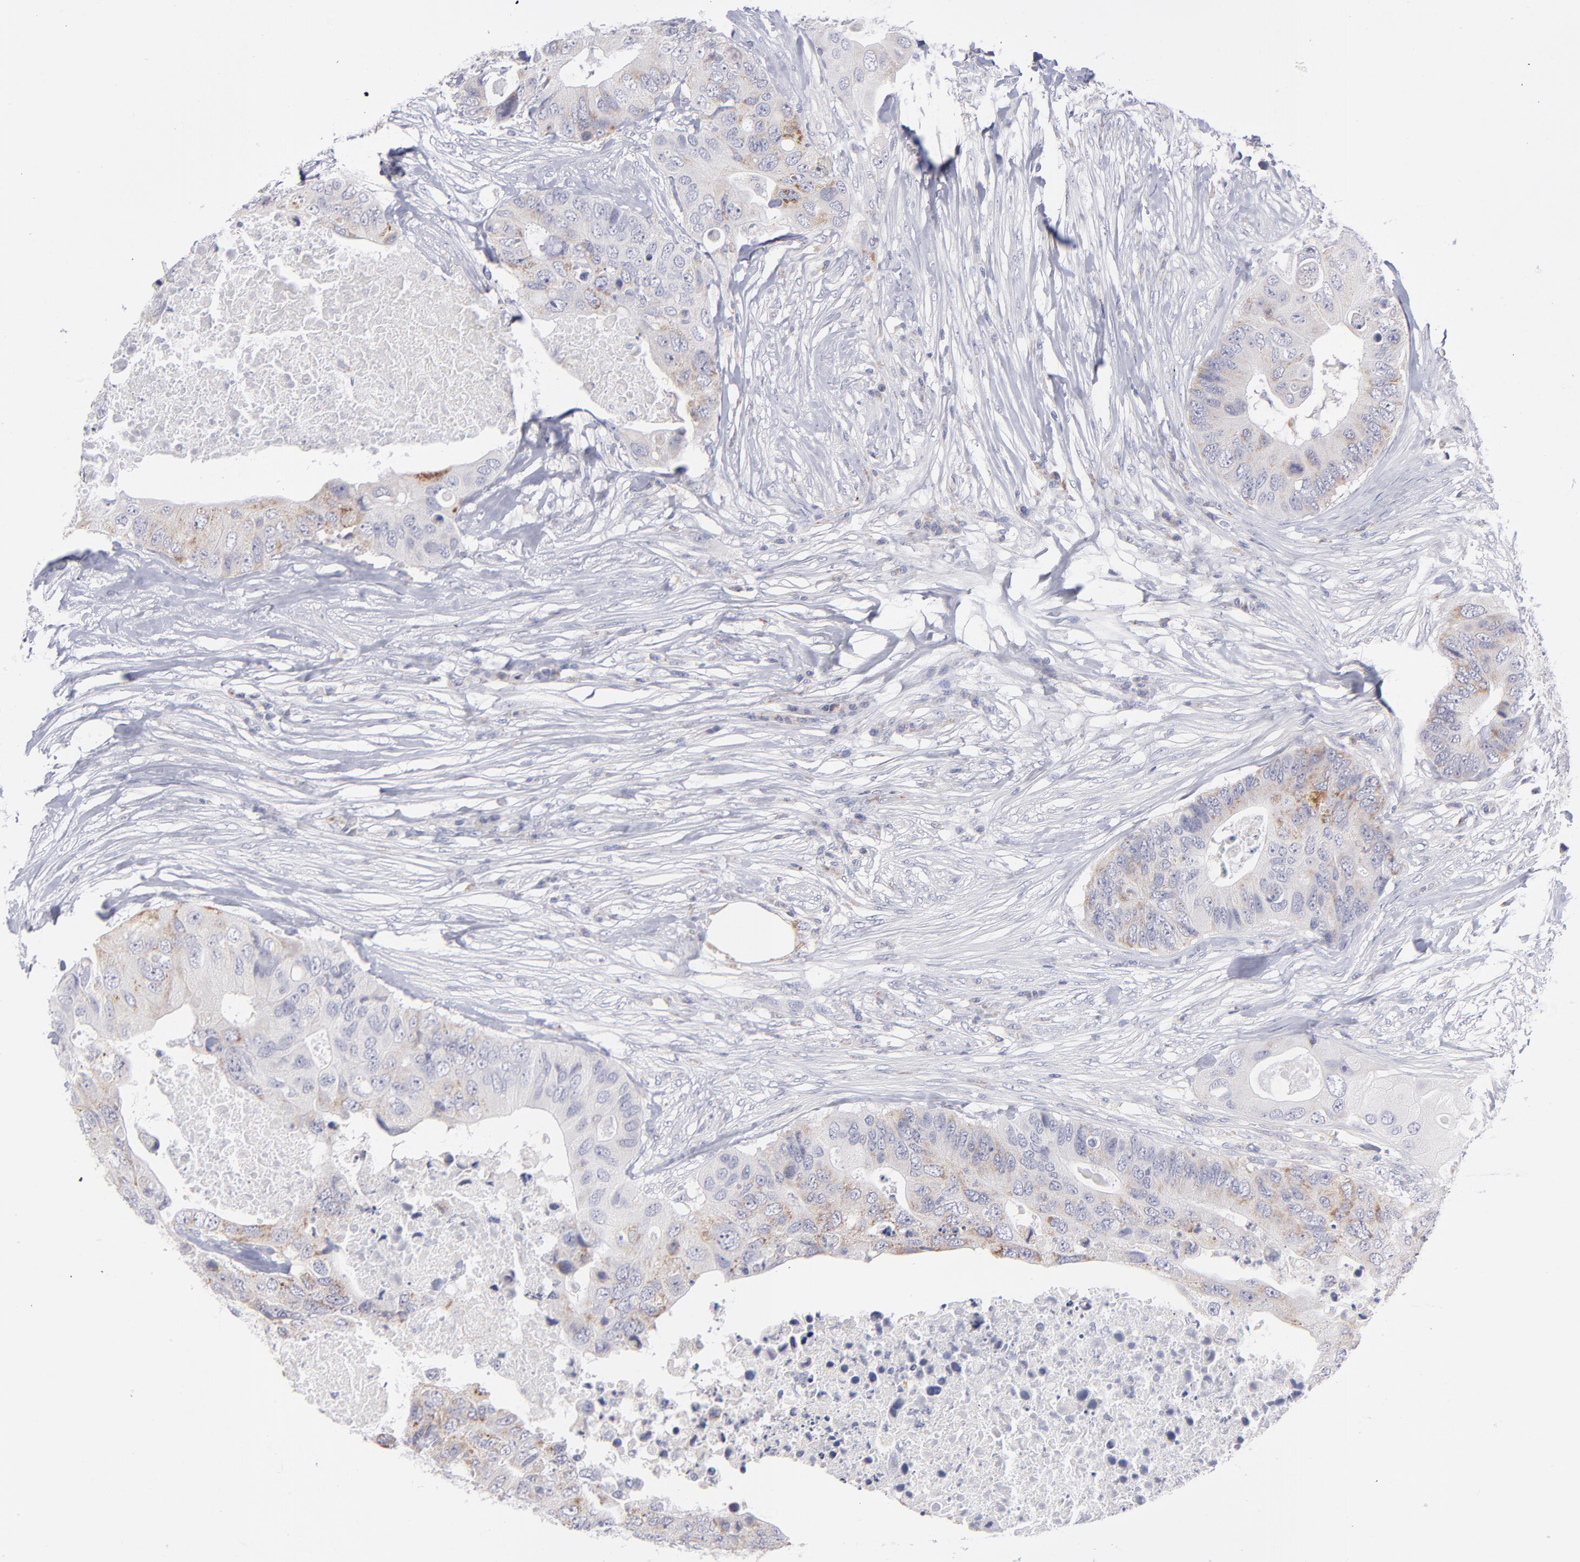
{"staining": {"intensity": "moderate", "quantity": ">75%", "location": "cytoplasmic/membranous"}, "tissue": "colorectal cancer", "cell_type": "Tumor cells", "image_type": "cancer", "snomed": [{"axis": "morphology", "description": "Adenocarcinoma, NOS"}, {"axis": "topography", "description": "Colon"}], "caption": "Adenocarcinoma (colorectal) stained with DAB (3,3'-diaminobenzidine) immunohistochemistry (IHC) shows medium levels of moderate cytoplasmic/membranous expression in about >75% of tumor cells. (DAB IHC with brightfield microscopy, high magnification).", "gene": "MTHFD2", "patient": {"sex": "male", "age": 71}}